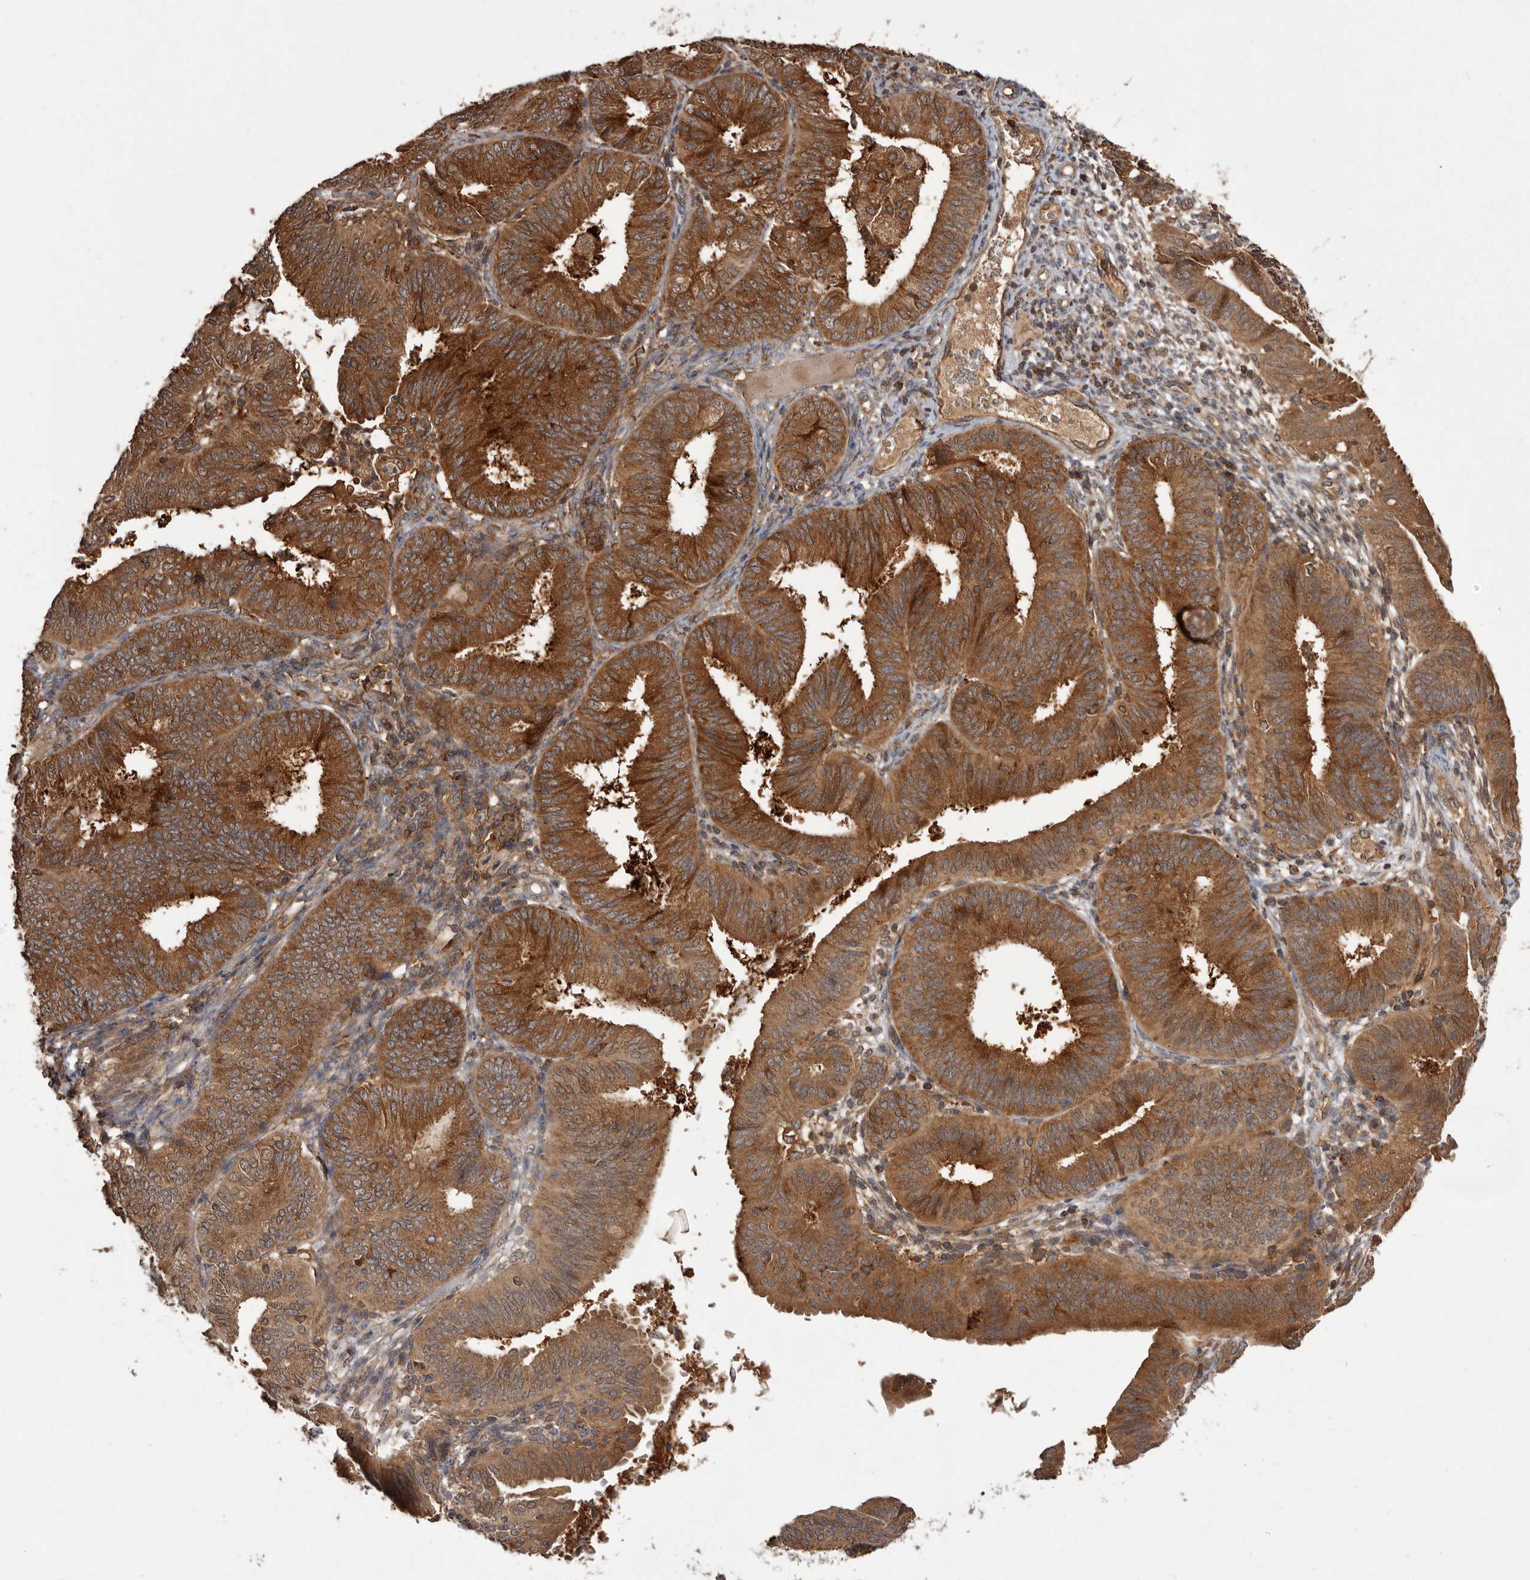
{"staining": {"intensity": "strong", "quantity": ">75%", "location": "cytoplasmic/membranous"}, "tissue": "endometrial cancer", "cell_type": "Tumor cells", "image_type": "cancer", "snomed": [{"axis": "morphology", "description": "Adenocarcinoma, NOS"}, {"axis": "topography", "description": "Endometrium"}], "caption": "Strong cytoplasmic/membranous protein expression is appreciated in about >75% of tumor cells in adenocarcinoma (endometrial).", "gene": "SLC22A3", "patient": {"sex": "female", "age": 51}}